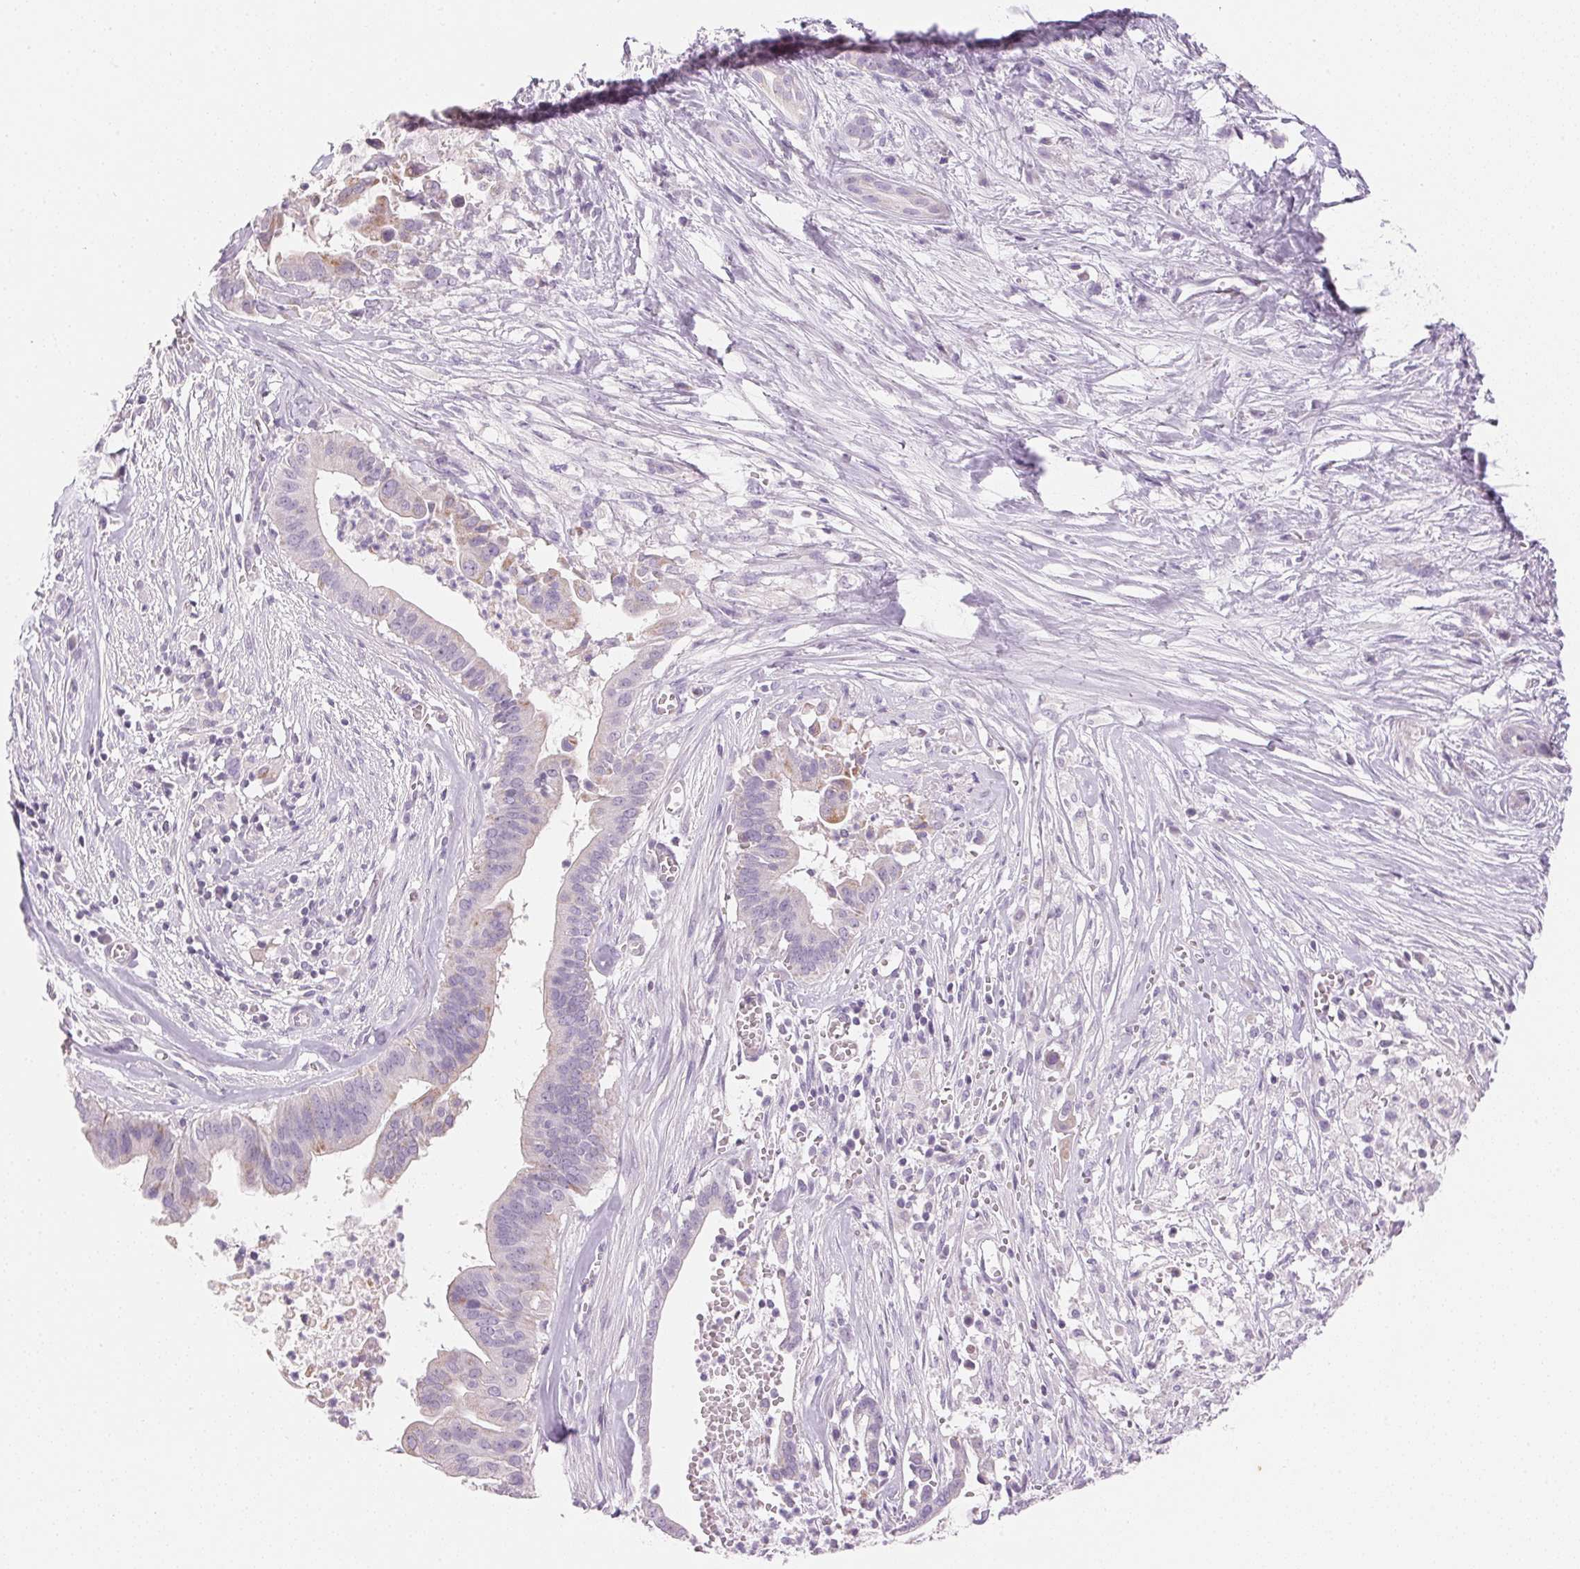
{"staining": {"intensity": "negative", "quantity": "none", "location": "none"}, "tissue": "pancreatic cancer", "cell_type": "Tumor cells", "image_type": "cancer", "snomed": [{"axis": "morphology", "description": "Adenocarcinoma, NOS"}, {"axis": "topography", "description": "Pancreas"}], "caption": "The immunohistochemistry (IHC) photomicrograph has no significant positivity in tumor cells of pancreatic cancer (adenocarcinoma) tissue.", "gene": "CYP11B1", "patient": {"sex": "male", "age": 61}}